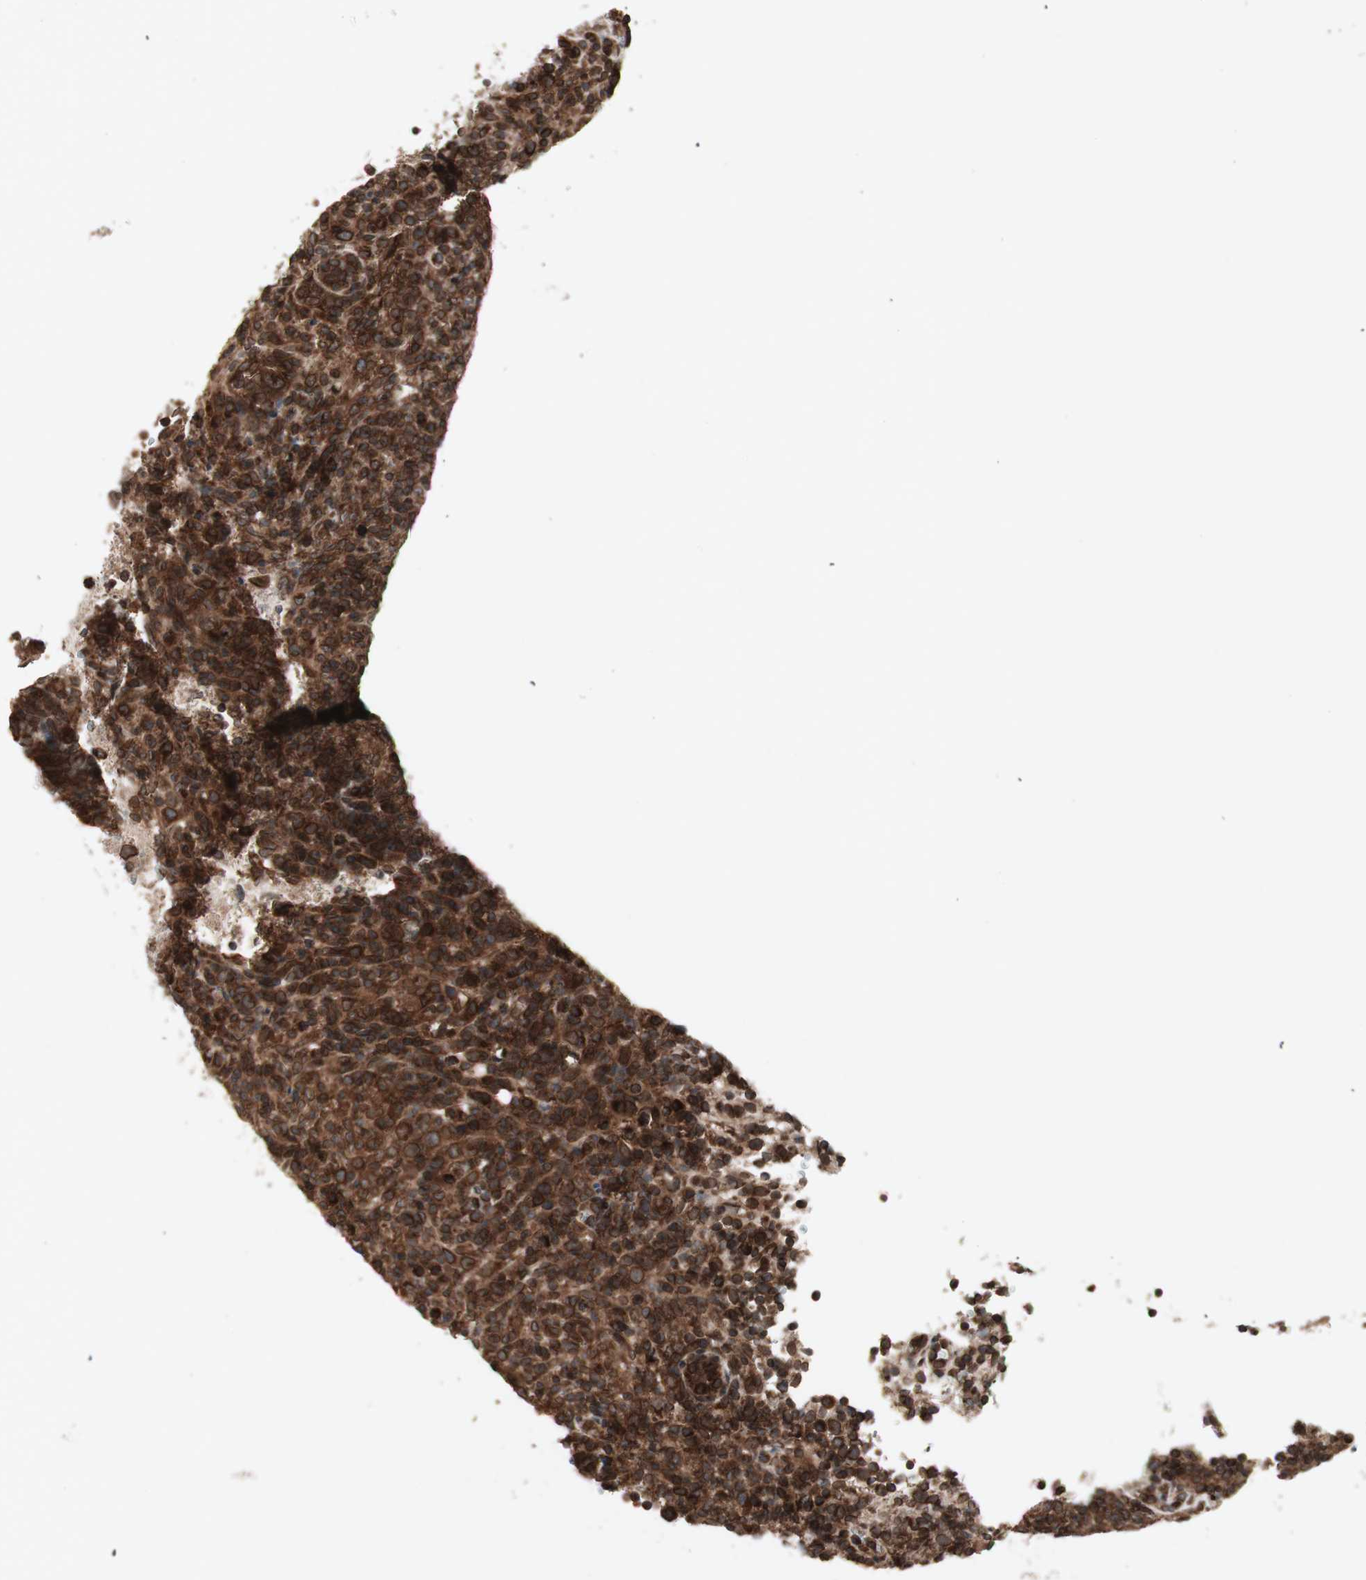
{"staining": {"intensity": "strong", "quantity": ">75%", "location": "cytoplasmic/membranous,nuclear"}, "tissue": "lymphoma", "cell_type": "Tumor cells", "image_type": "cancer", "snomed": [{"axis": "morphology", "description": "Malignant lymphoma, non-Hodgkin's type, High grade"}, {"axis": "topography", "description": "Lymph node"}], "caption": "Immunohistochemistry (DAB) staining of malignant lymphoma, non-Hodgkin's type (high-grade) shows strong cytoplasmic/membranous and nuclear protein expression in approximately >75% of tumor cells.", "gene": "NUP62", "patient": {"sex": "female", "age": 76}}